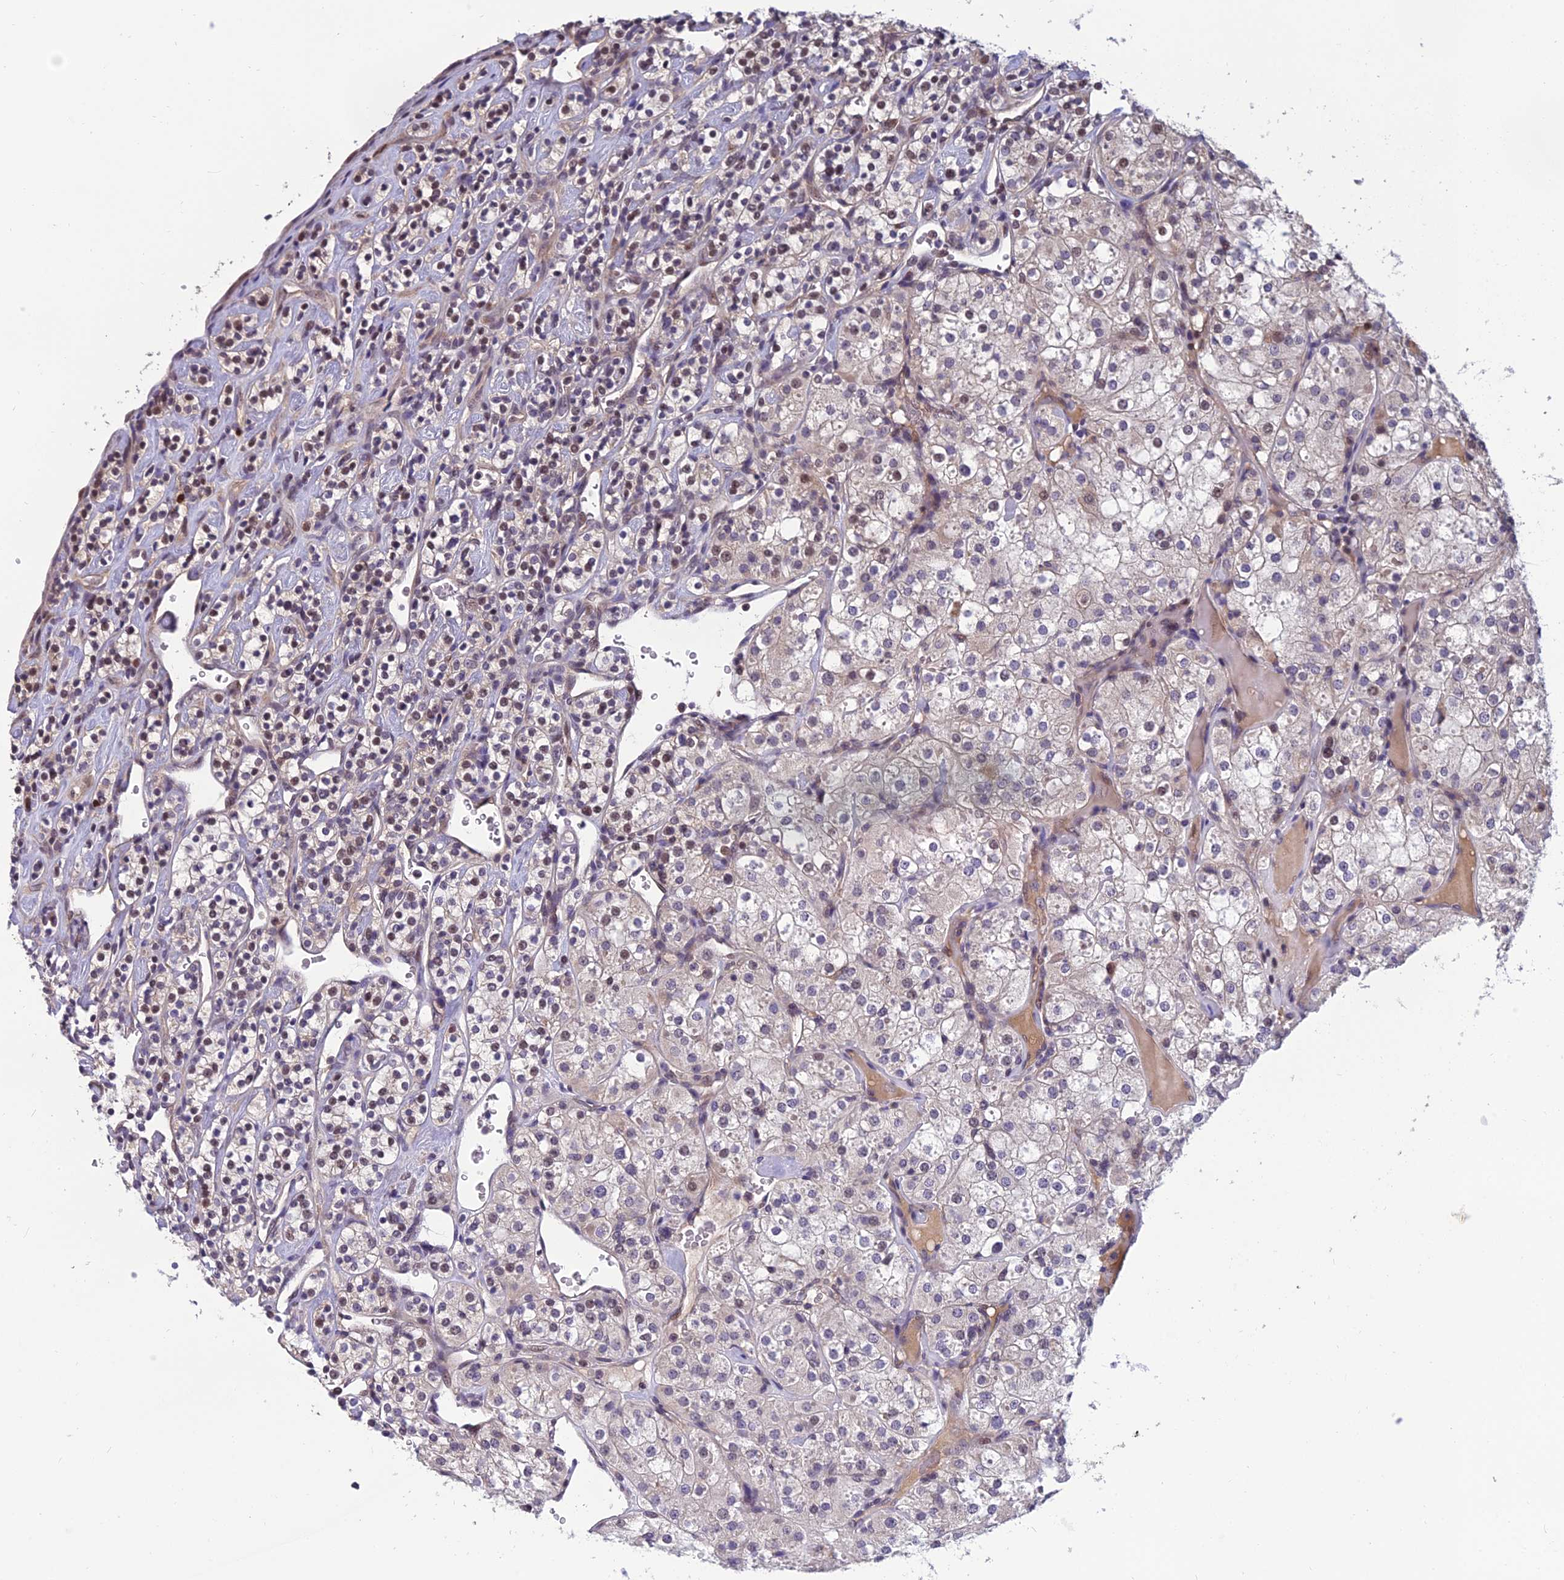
{"staining": {"intensity": "weak", "quantity": "<25%", "location": "nuclear"}, "tissue": "renal cancer", "cell_type": "Tumor cells", "image_type": "cancer", "snomed": [{"axis": "morphology", "description": "Adenocarcinoma, NOS"}, {"axis": "topography", "description": "Kidney"}], "caption": "Tumor cells are negative for brown protein staining in adenocarcinoma (renal).", "gene": "GRWD1", "patient": {"sex": "male", "age": 77}}